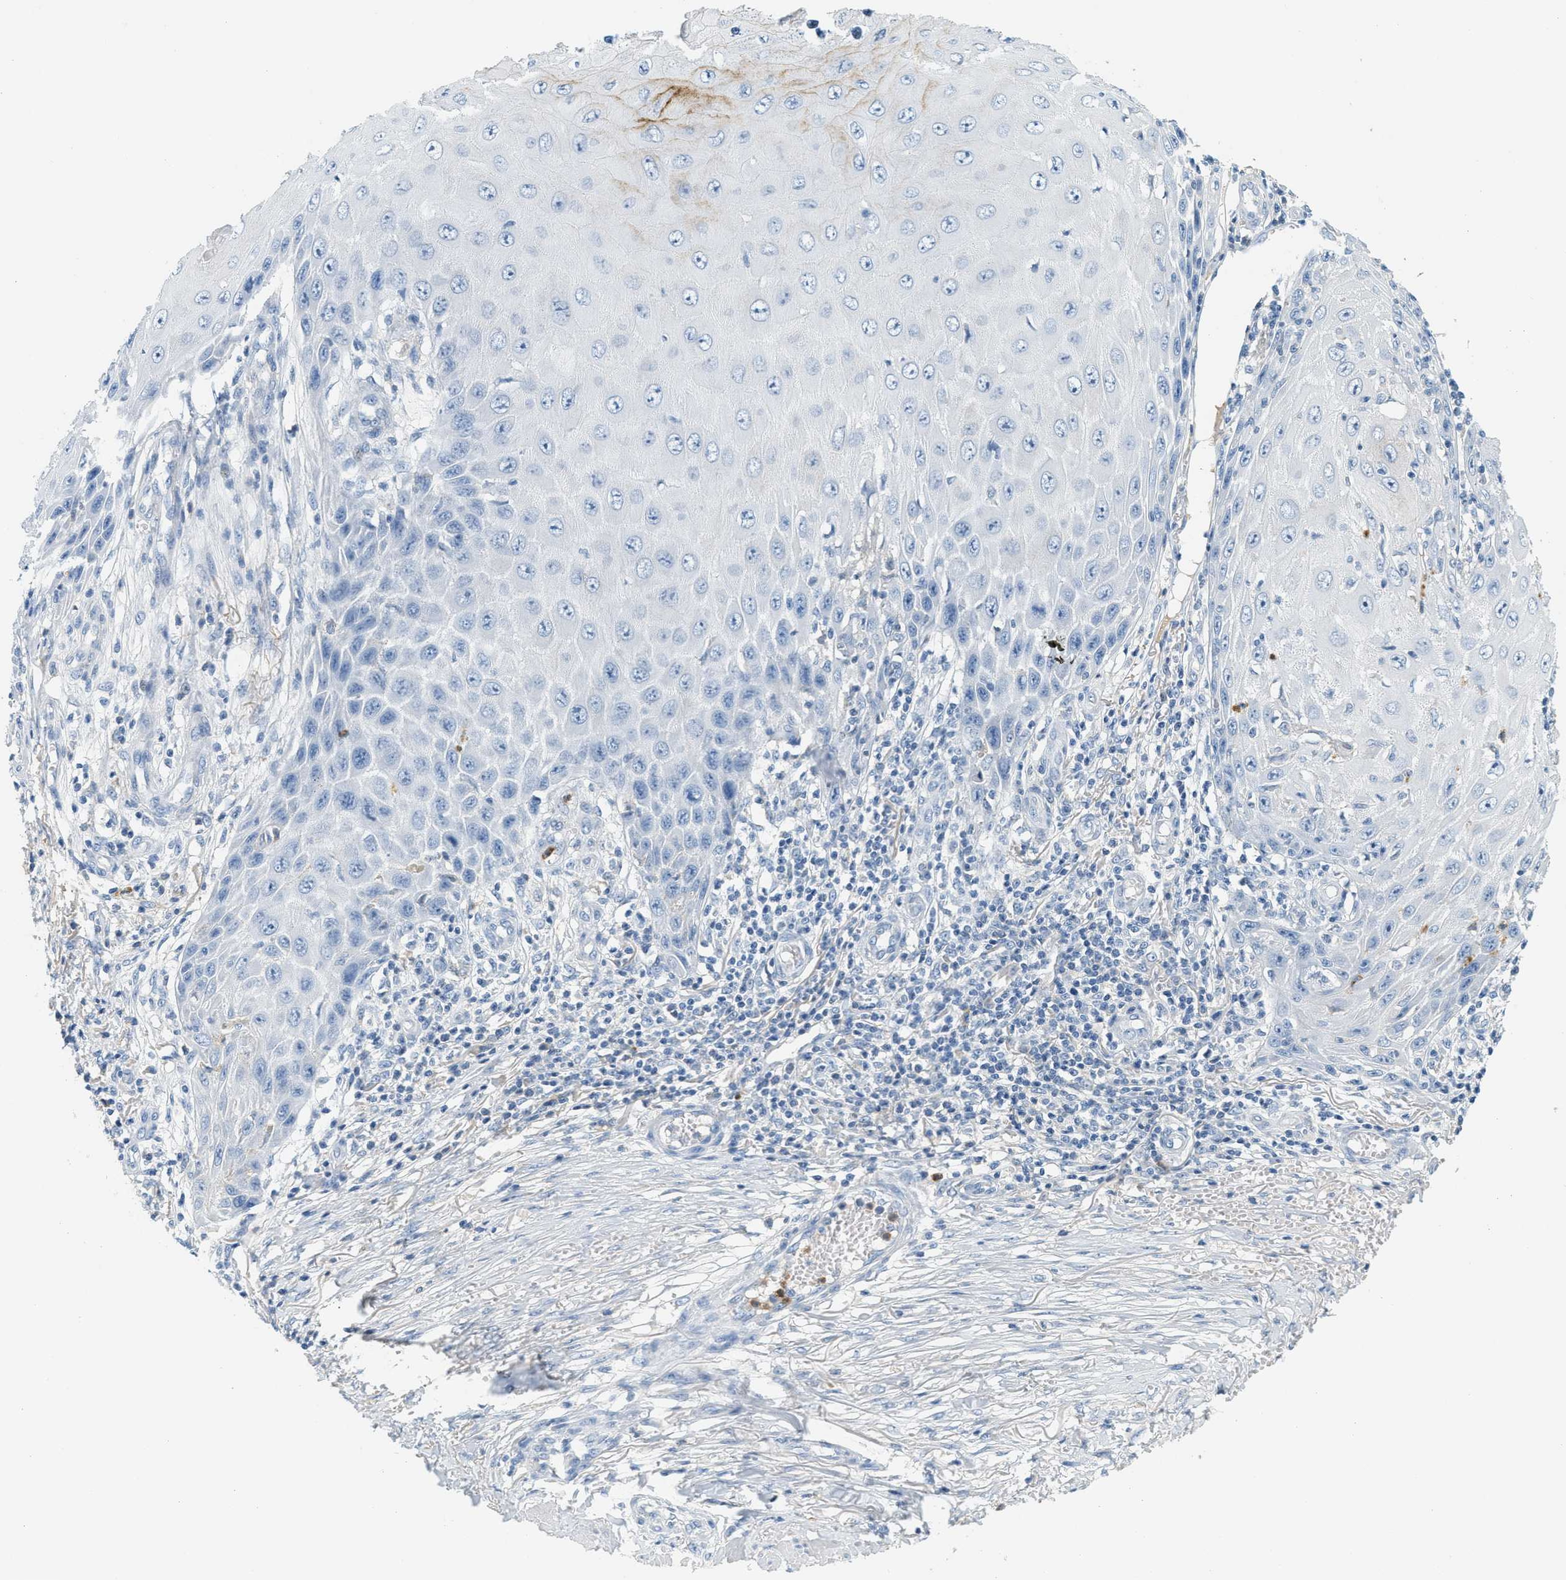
{"staining": {"intensity": "negative", "quantity": "none", "location": "none"}, "tissue": "skin cancer", "cell_type": "Tumor cells", "image_type": "cancer", "snomed": [{"axis": "morphology", "description": "Squamous cell carcinoma, NOS"}, {"axis": "topography", "description": "Skin"}], "caption": "IHC of human skin squamous cell carcinoma demonstrates no expression in tumor cells.", "gene": "LCN2", "patient": {"sex": "female", "age": 73}}